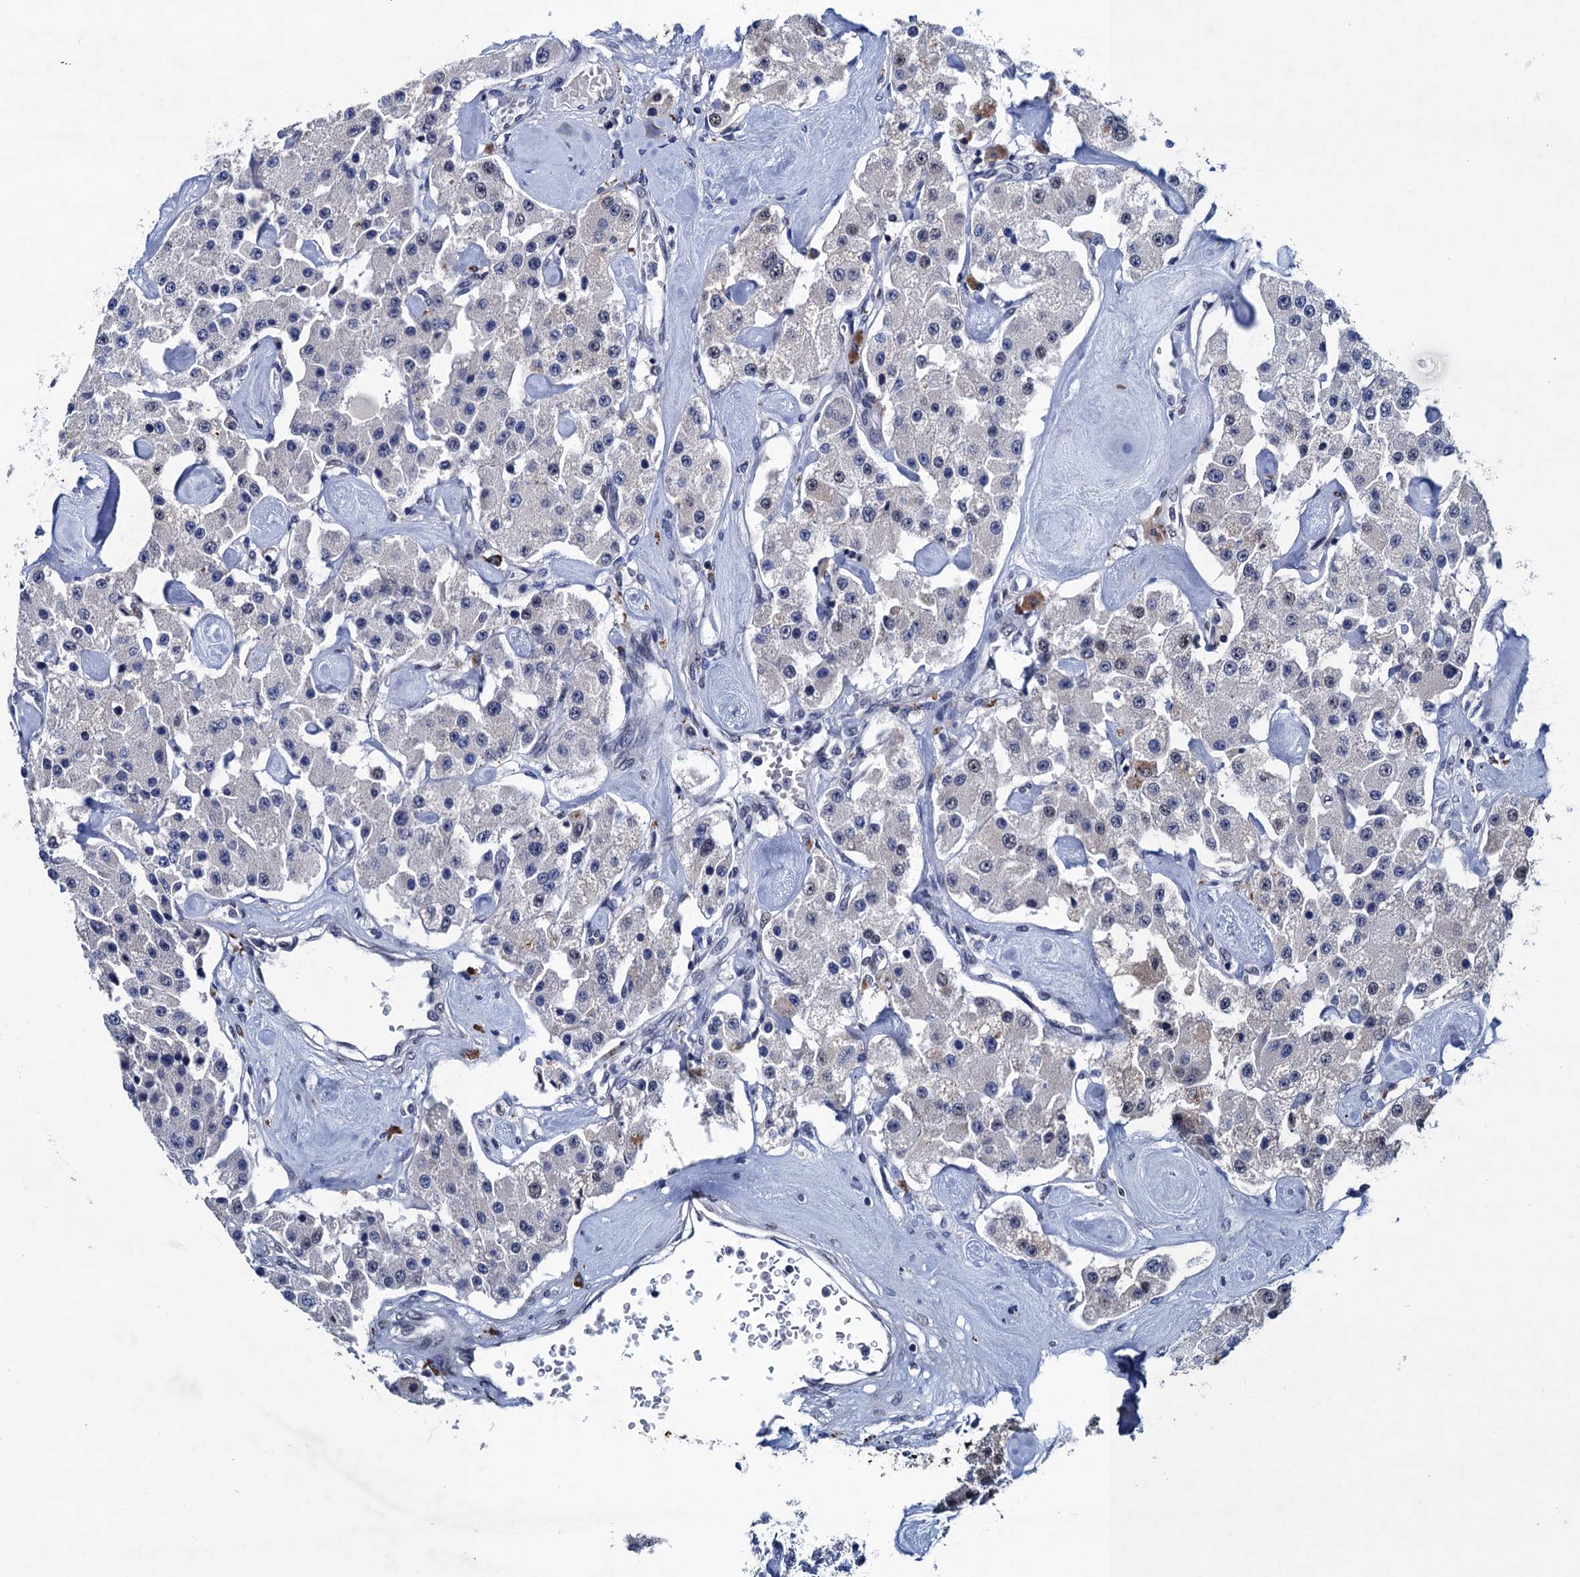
{"staining": {"intensity": "negative", "quantity": "none", "location": "none"}, "tissue": "carcinoid", "cell_type": "Tumor cells", "image_type": "cancer", "snomed": [{"axis": "morphology", "description": "Carcinoid, malignant, NOS"}, {"axis": "topography", "description": "Pancreas"}], "caption": "This is an IHC photomicrograph of human carcinoid. There is no expression in tumor cells.", "gene": "FNBP4", "patient": {"sex": "male", "age": 41}}